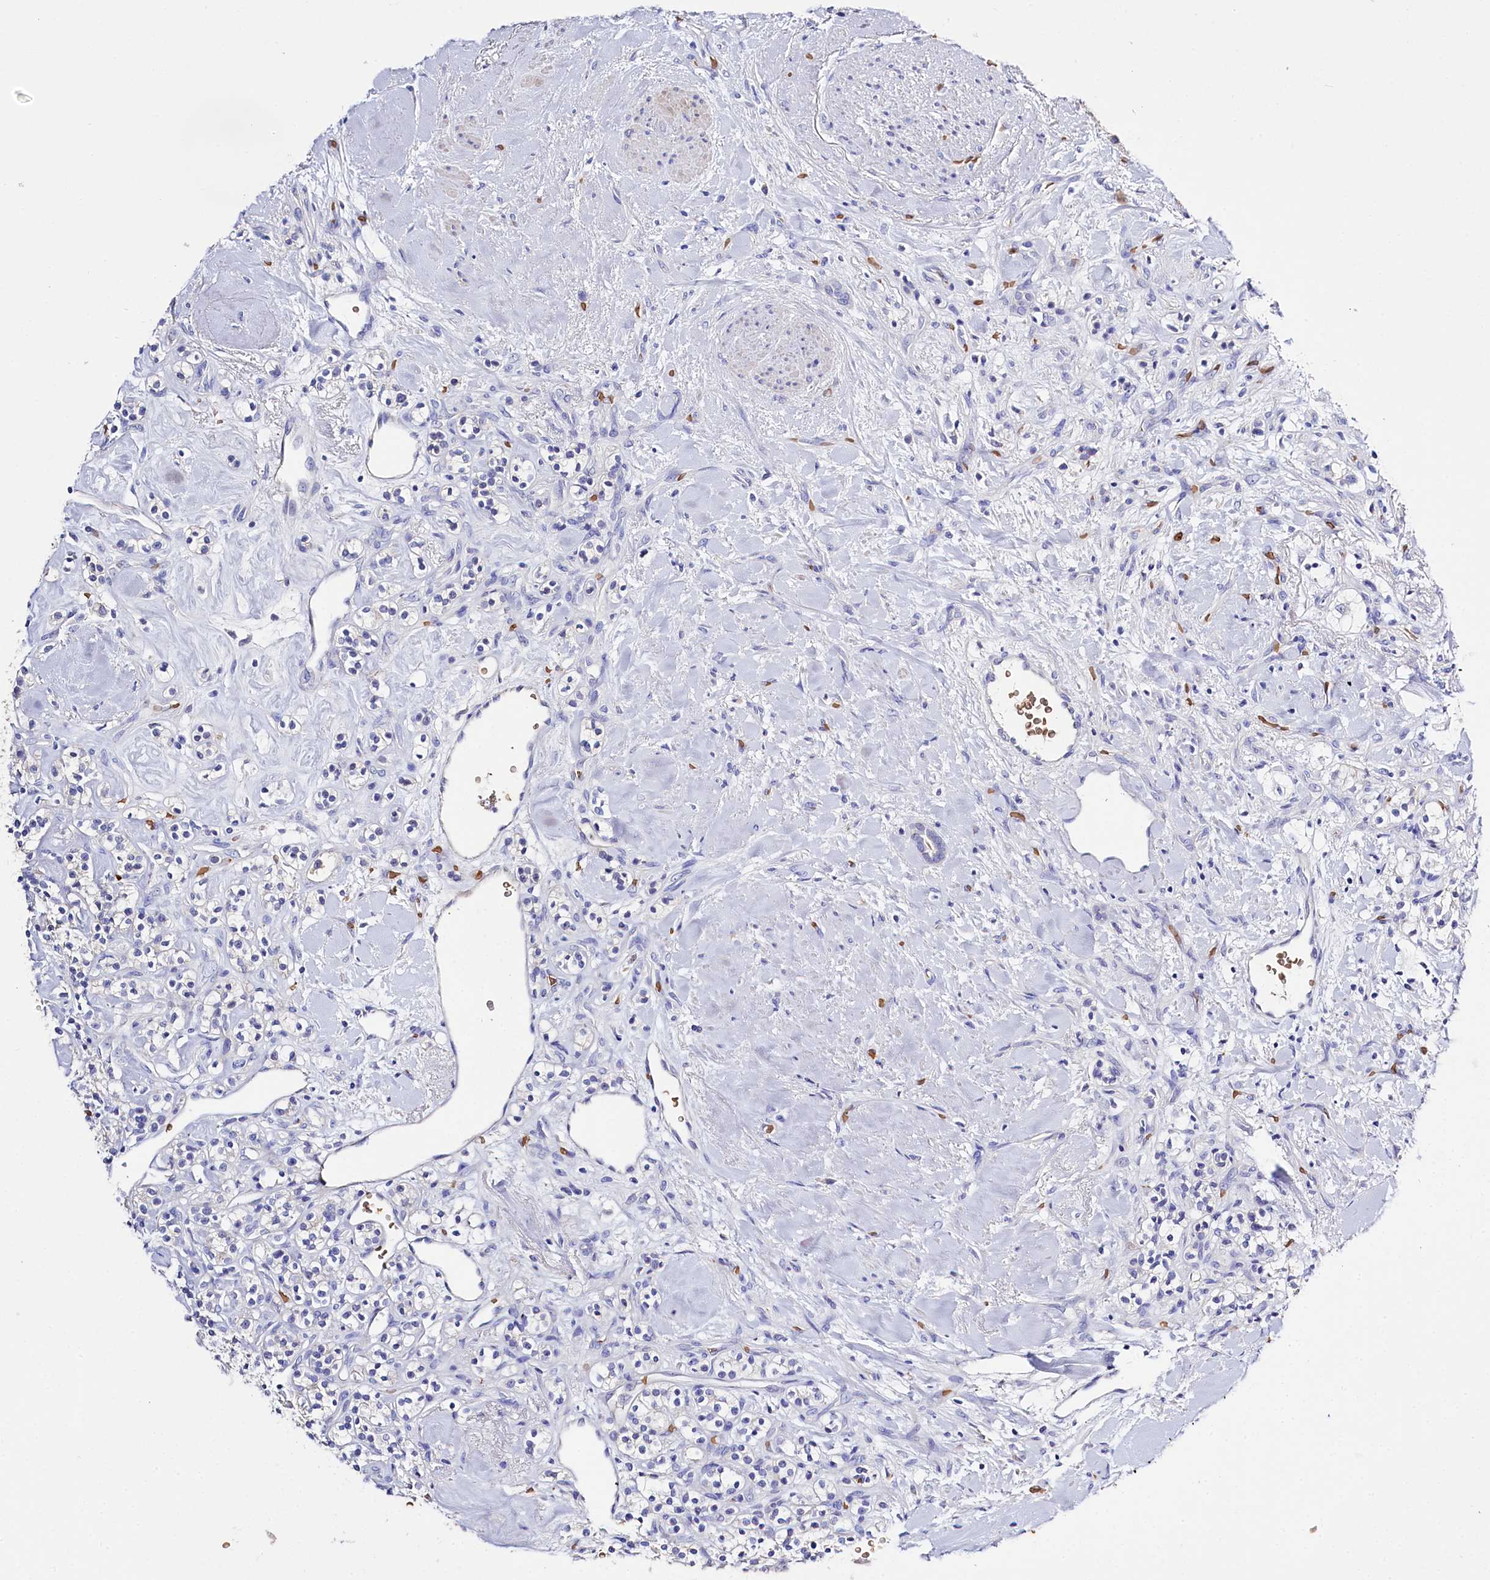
{"staining": {"intensity": "negative", "quantity": "none", "location": "none"}, "tissue": "renal cancer", "cell_type": "Tumor cells", "image_type": "cancer", "snomed": [{"axis": "morphology", "description": "Adenocarcinoma, NOS"}, {"axis": "topography", "description": "Kidney"}], "caption": "An immunohistochemistry micrograph of renal cancer (adenocarcinoma) is shown. There is no staining in tumor cells of renal cancer (adenocarcinoma).", "gene": "RPUSD3", "patient": {"sex": "male", "age": 77}}